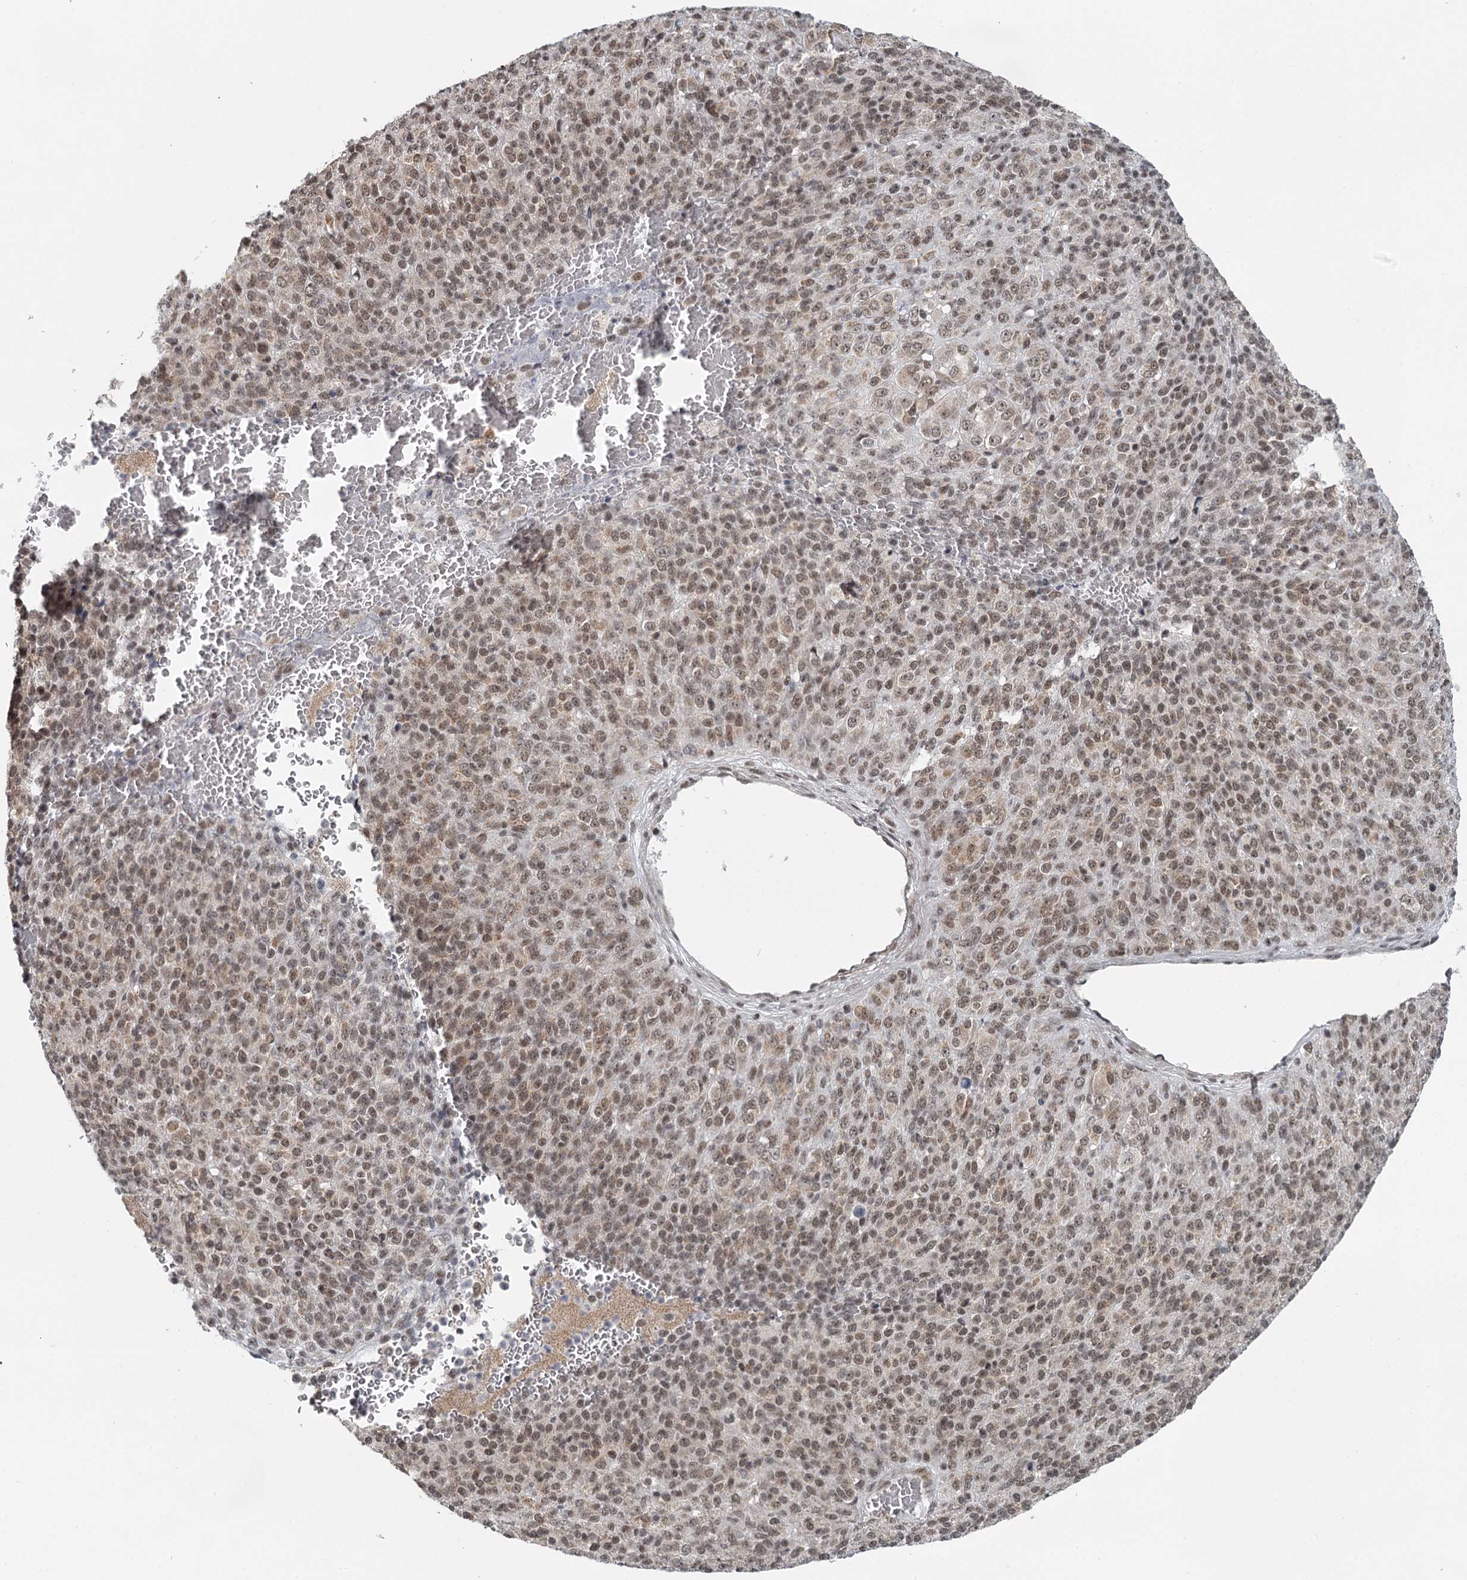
{"staining": {"intensity": "moderate", "quantity": ">75%", "location": "nuclear"}, "tissue": "melanoma", "cell_type": "Tumor cells", "image_type": "cancer", "snomed": [{"axis": "morphology", "description": "Malignant melanoma, Metastatic site"}, {"axis": "topography", "description": "Brain"}], "caption": "High-magnification brightfield microscopy of melanoma stained with DAB (3,3'-diaminobenzidine) (brown) and counterstained with hematoxylin (blue). tumor cells exhibit moderate nuclear positivity is appreciated in about>75% of cells.", "gene": "FAM13C", "patient": {"sex": "female", "age": 56}}